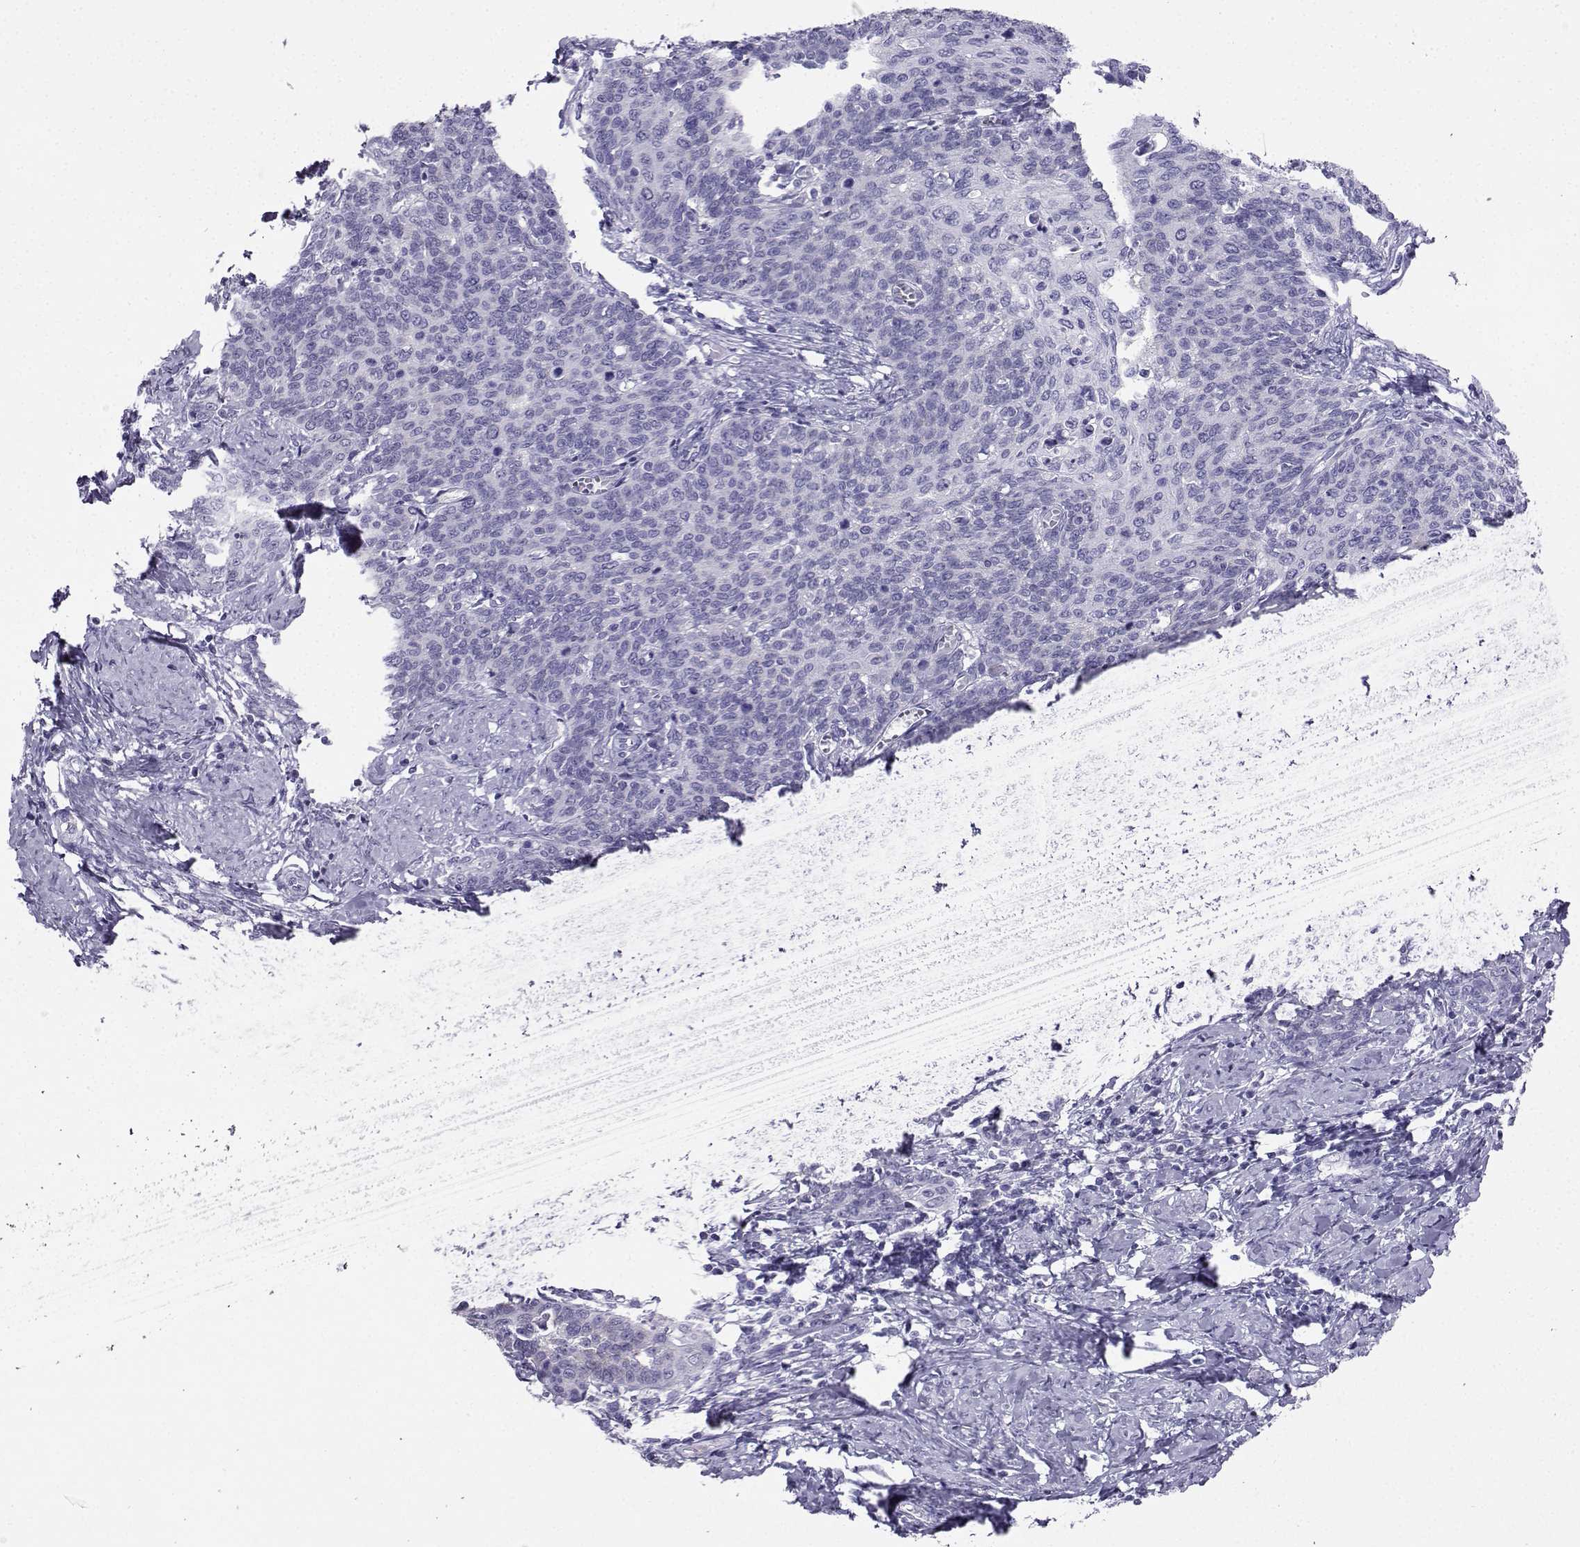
{"staining": {"intensity": "negative", "quantity": "none", "location": "none"}, "tissue": "cervical cancer", "cell_type": "Tumor cells", "image_type": "cancer", "snomed": [{"axis": "morphology", "description": "Normal tissue, NOS"}, {"axis": "morphology", "description": "Squamous cell carcinoma, NOS"}, {"axis": "topography", "description": "Cervix"}], "caption": "There is no significant expression in tumor cells of cervical cancer.", "gene": "CD109", "patient": {"sex": "female", "age": 39}}